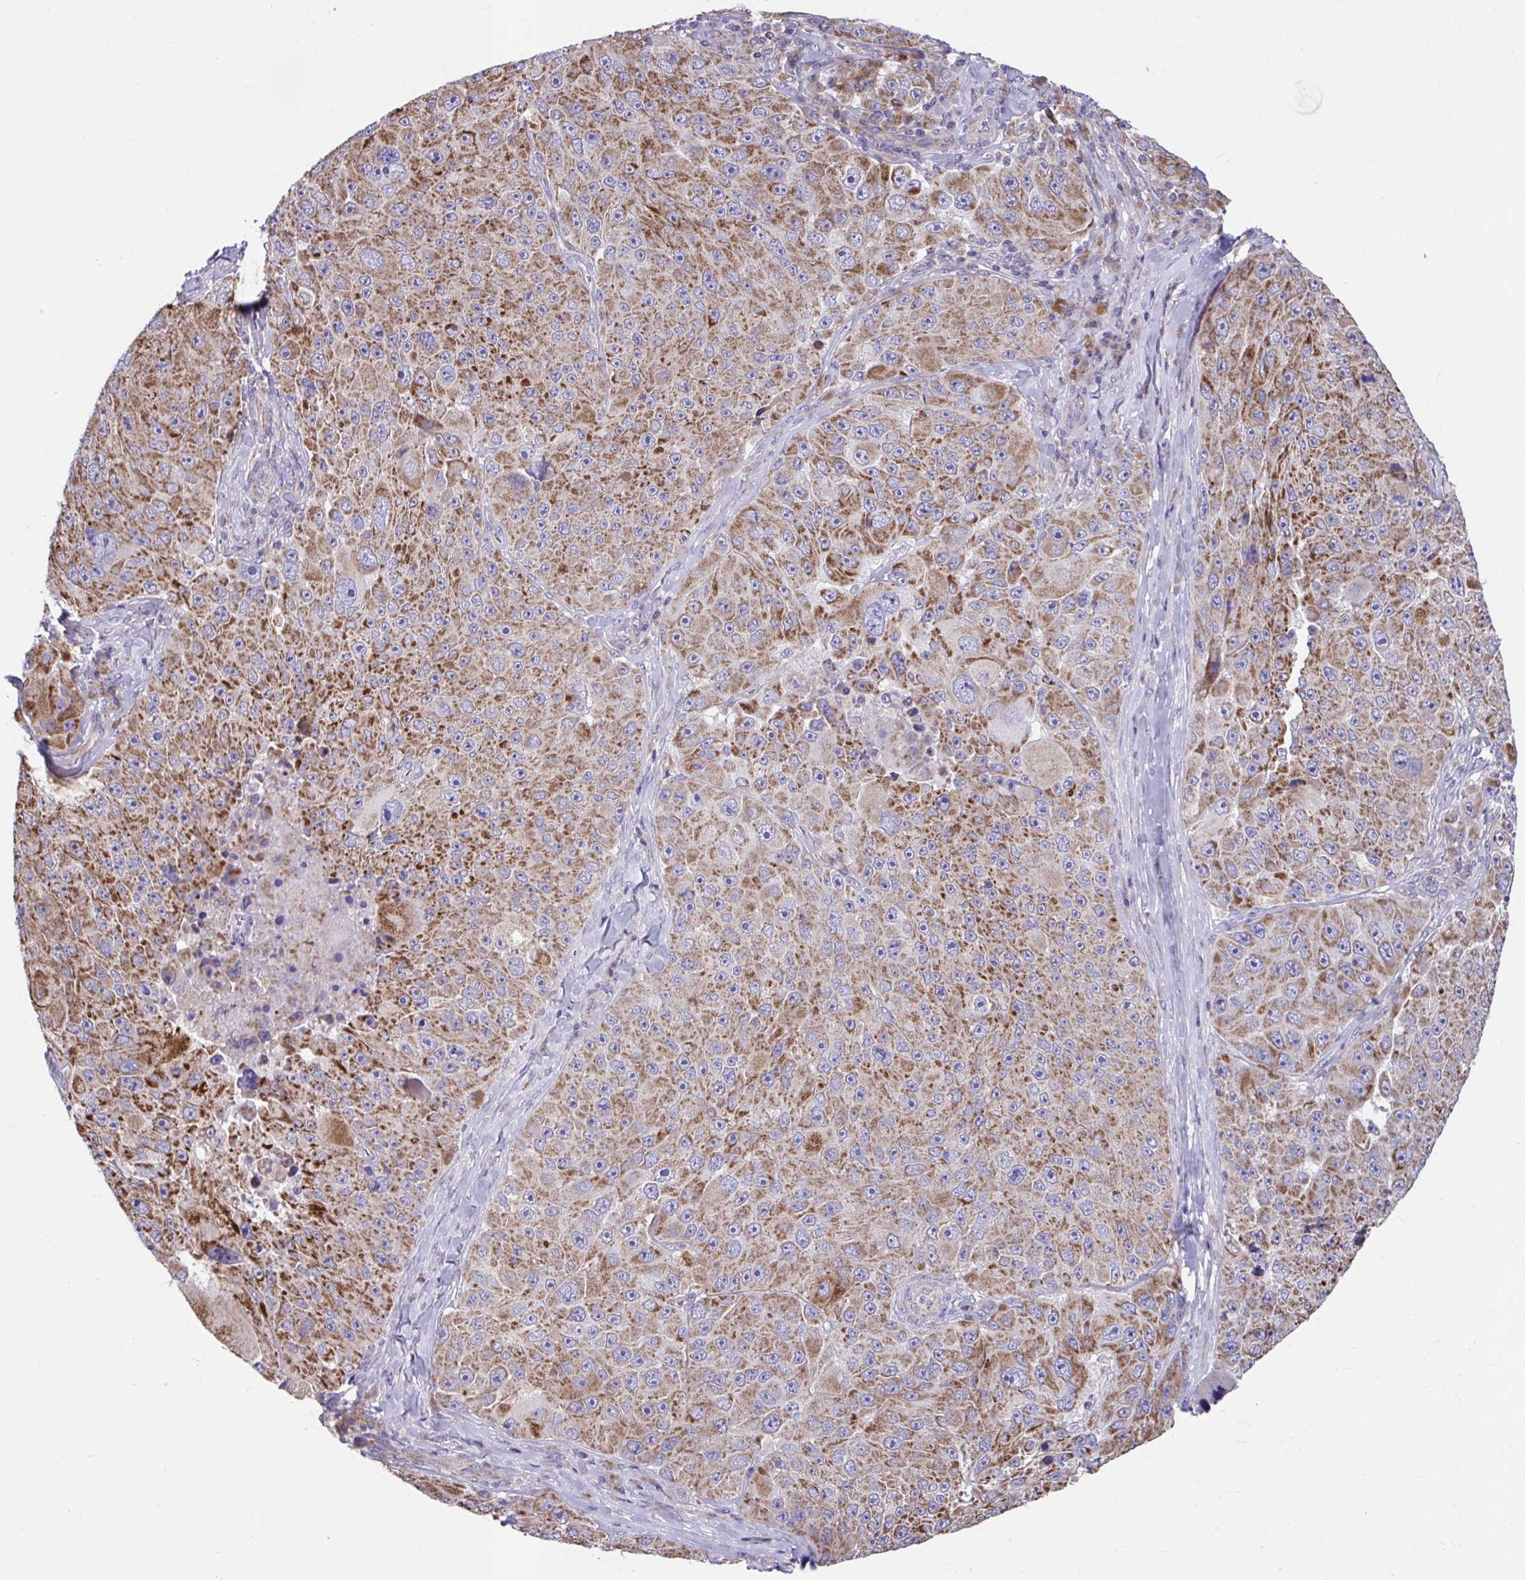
{"staining": {"intensity": "moderate", "quantity": "25%-75%", "location": "cytoplasmic/membranous"}, "tissue": "melanoma", "cell_type": "Tumor cells", "image_type": "cancer", "snomed": [{"axis": "morphology", "description": "Malignant melanoma, Metastatic site"}, {"axis": "topography", "description": "Lymph node"}], "caption": "High-power microscopy captured an immunohistochemistry histopathology image of melanoma, revealing moderate cytoplasmic/membranous expression in about 25%-75% of tumor cells. (Stains: DAB (3,3'-diaminobenzidine) in brown, nuclei in blue, Microscopy: brightfield microscopy at high magnification).", "gene": "LINGO4", "patient": {"sex": "male", "age": 62}}